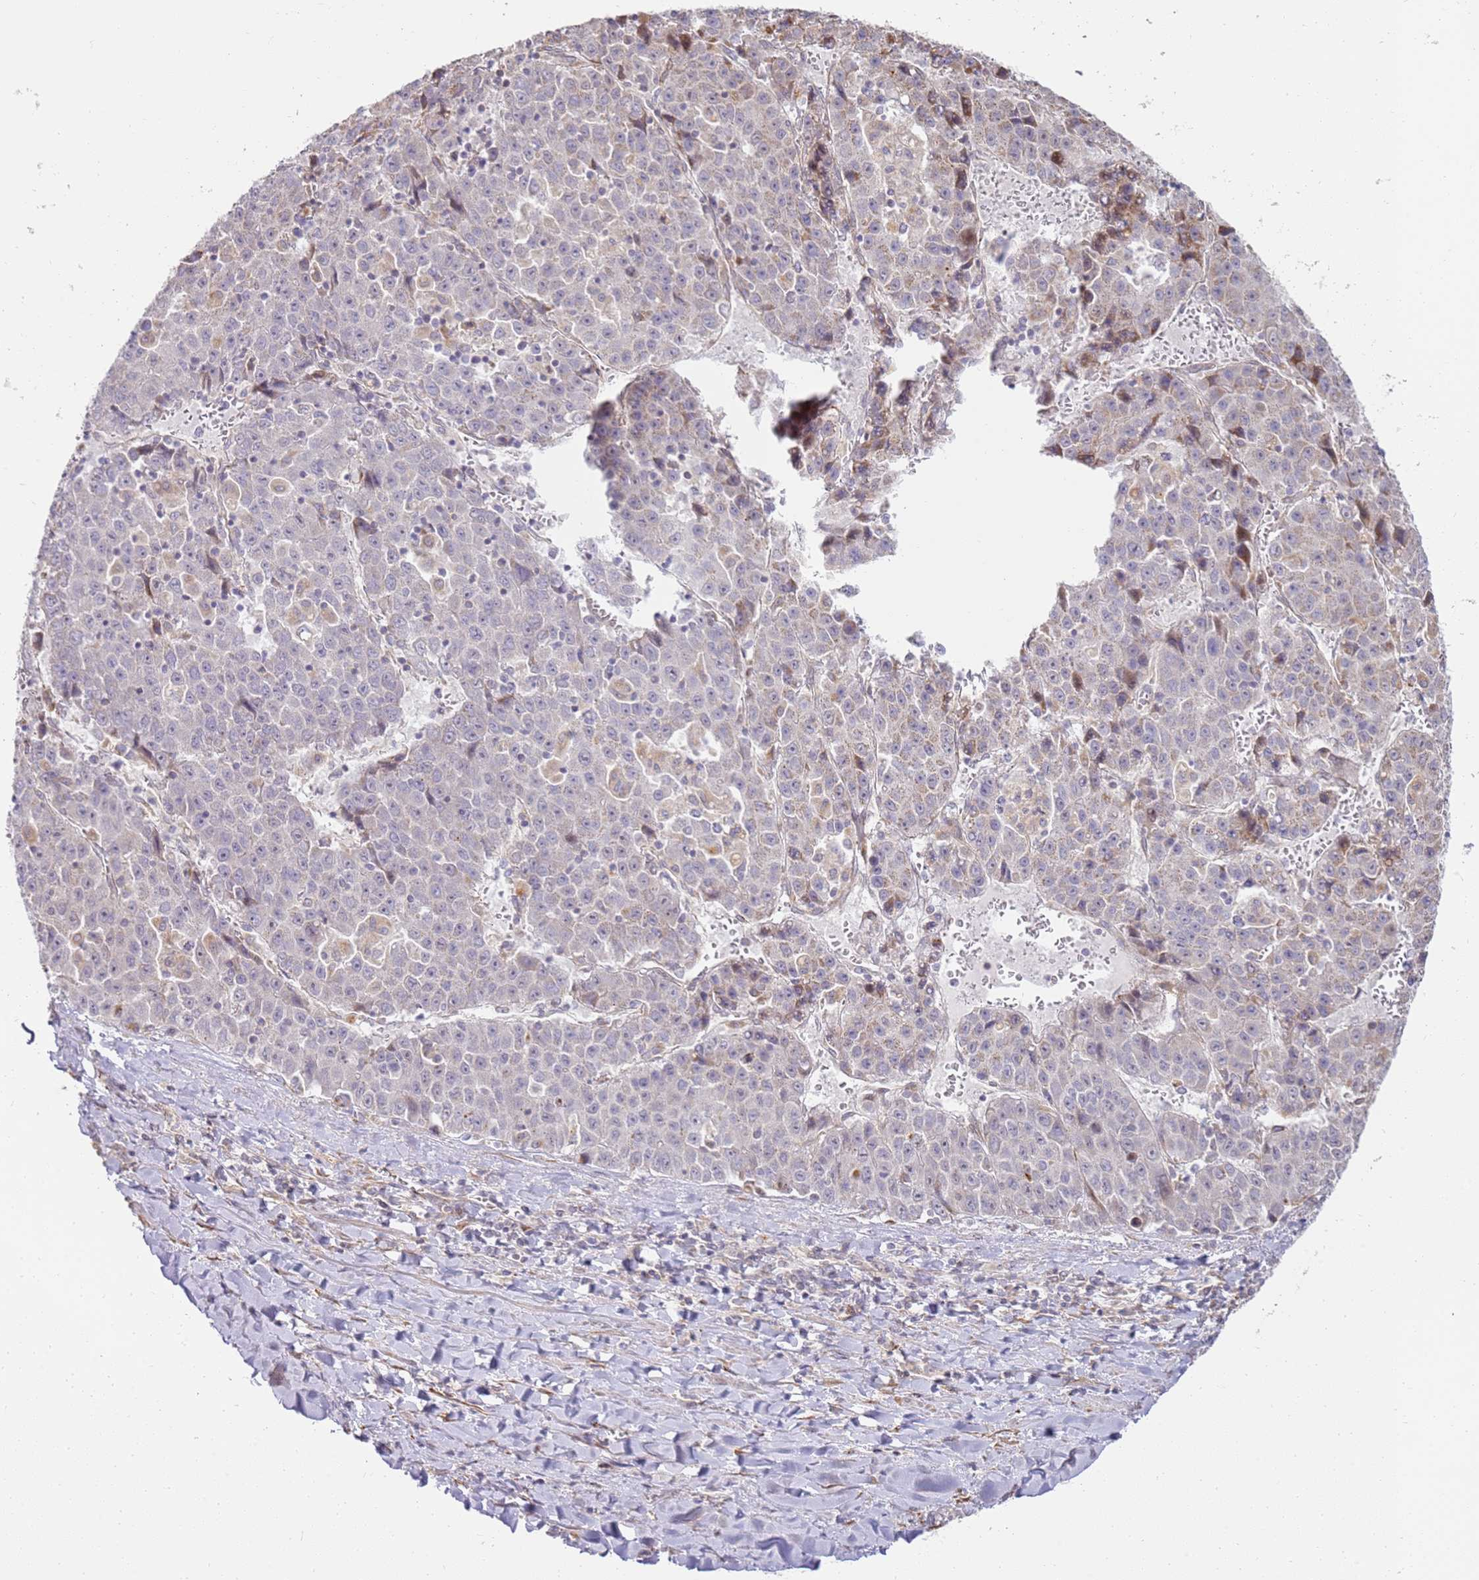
{"staining": {"intensity": "negative", "quantity": "none", "location": "none"}, "tissue": "liver cancer", "cell_type": "Tumor cells", "image_type": "cancer", "snomed": [{"axis": "morphology", "description": "Carcinoma, Hepatocellular, NOS"}, {"axis": "topography", "description": "Liver"}], "caption": "This is an immunohistochemistry (IHC) photomicrograph of human liver cancer. There is no expression in tumor cells.", "gene": "GRAP", "patient": {"sex": "female", "age": 53}}